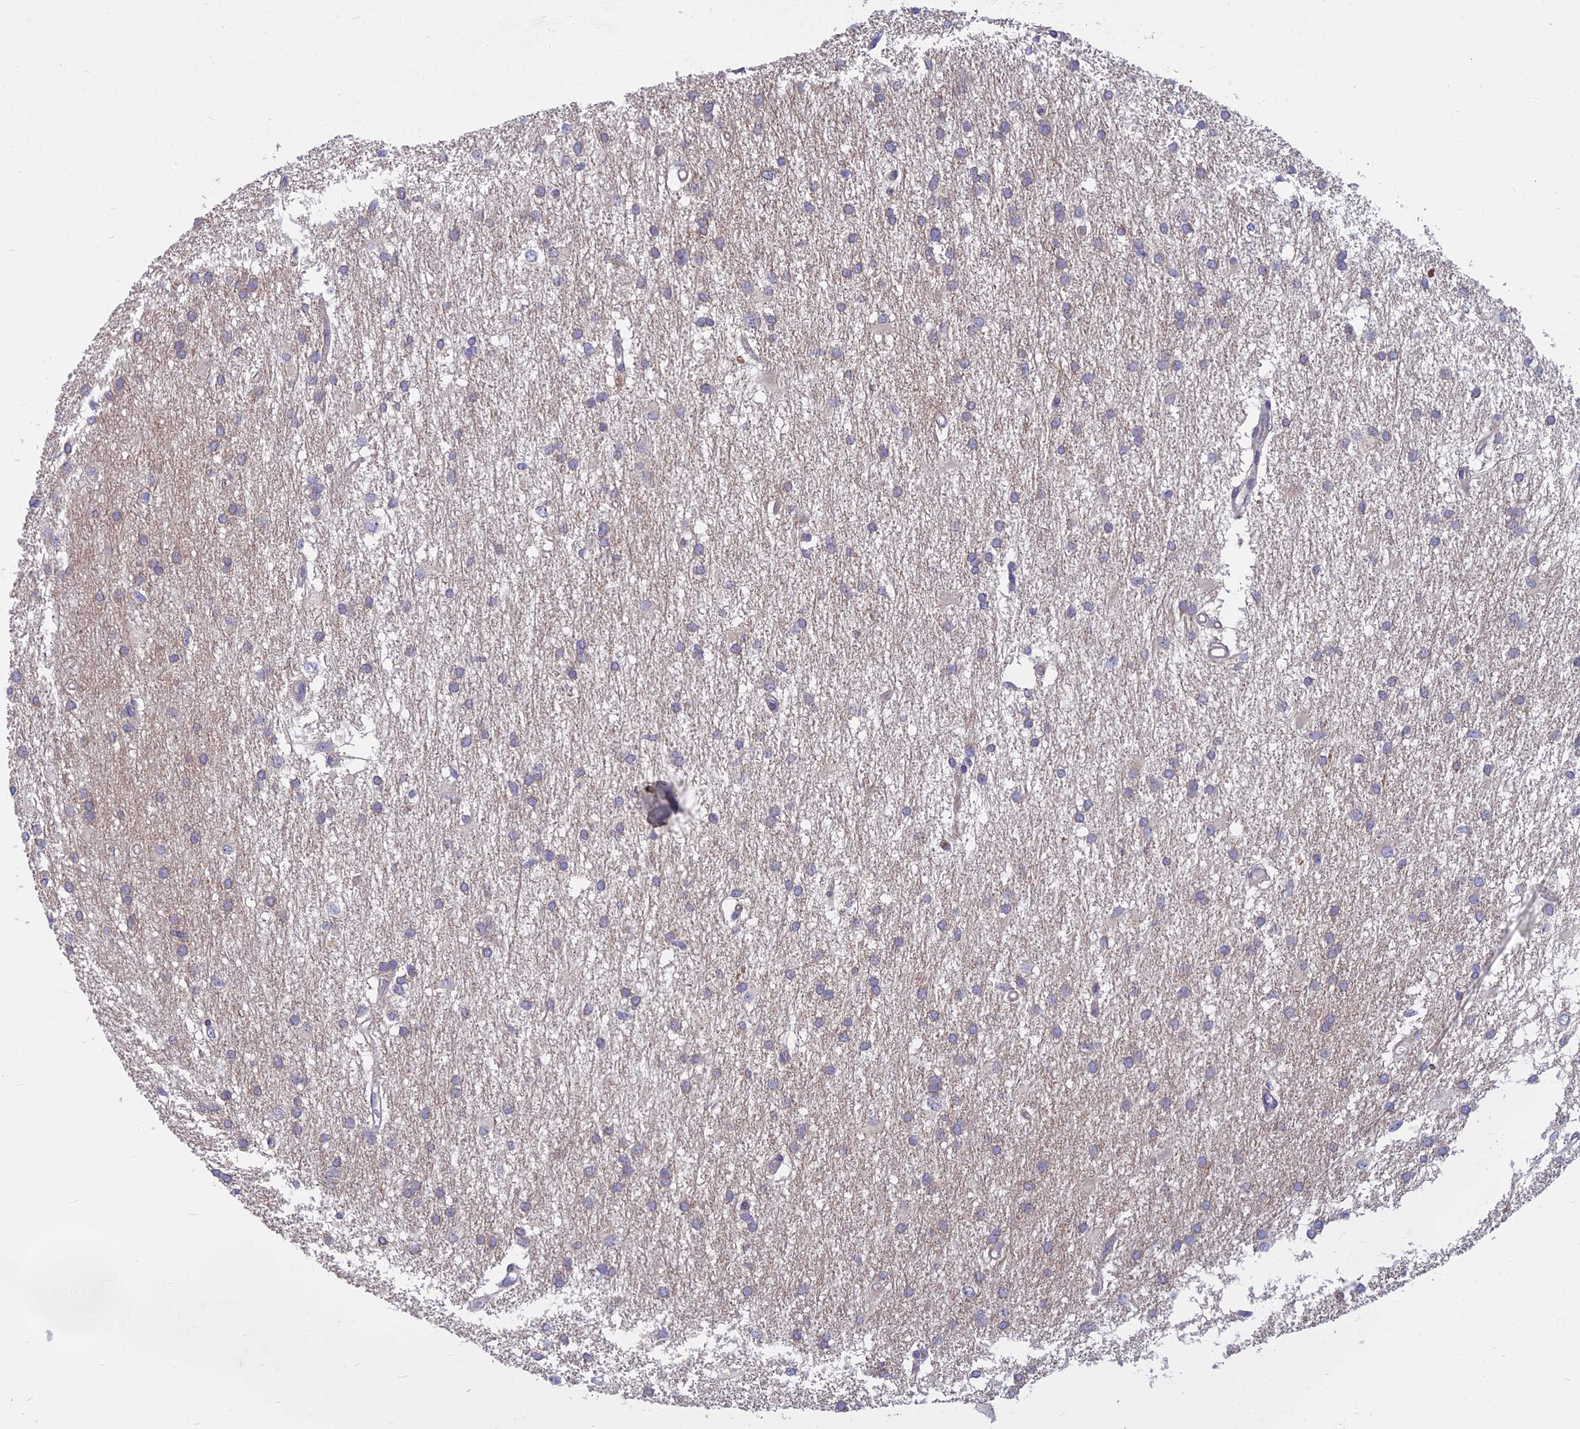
{"staining": {"intensity": "negative", "quantity": "none", "location": "none"}, "tissue": "glioma", "cell_type": "Tumor cells", "image_type": "cancer", "snomed": [{"axis": "morphology", "description": "Glioma, malignant, High grade"}, {"axis": "topography", "description": "Brain"}], "caption": "IHC of glioma reveals no expression in tumor cells.", "gene": "COX20", "patient": {"sex": "male", "age": 77}}